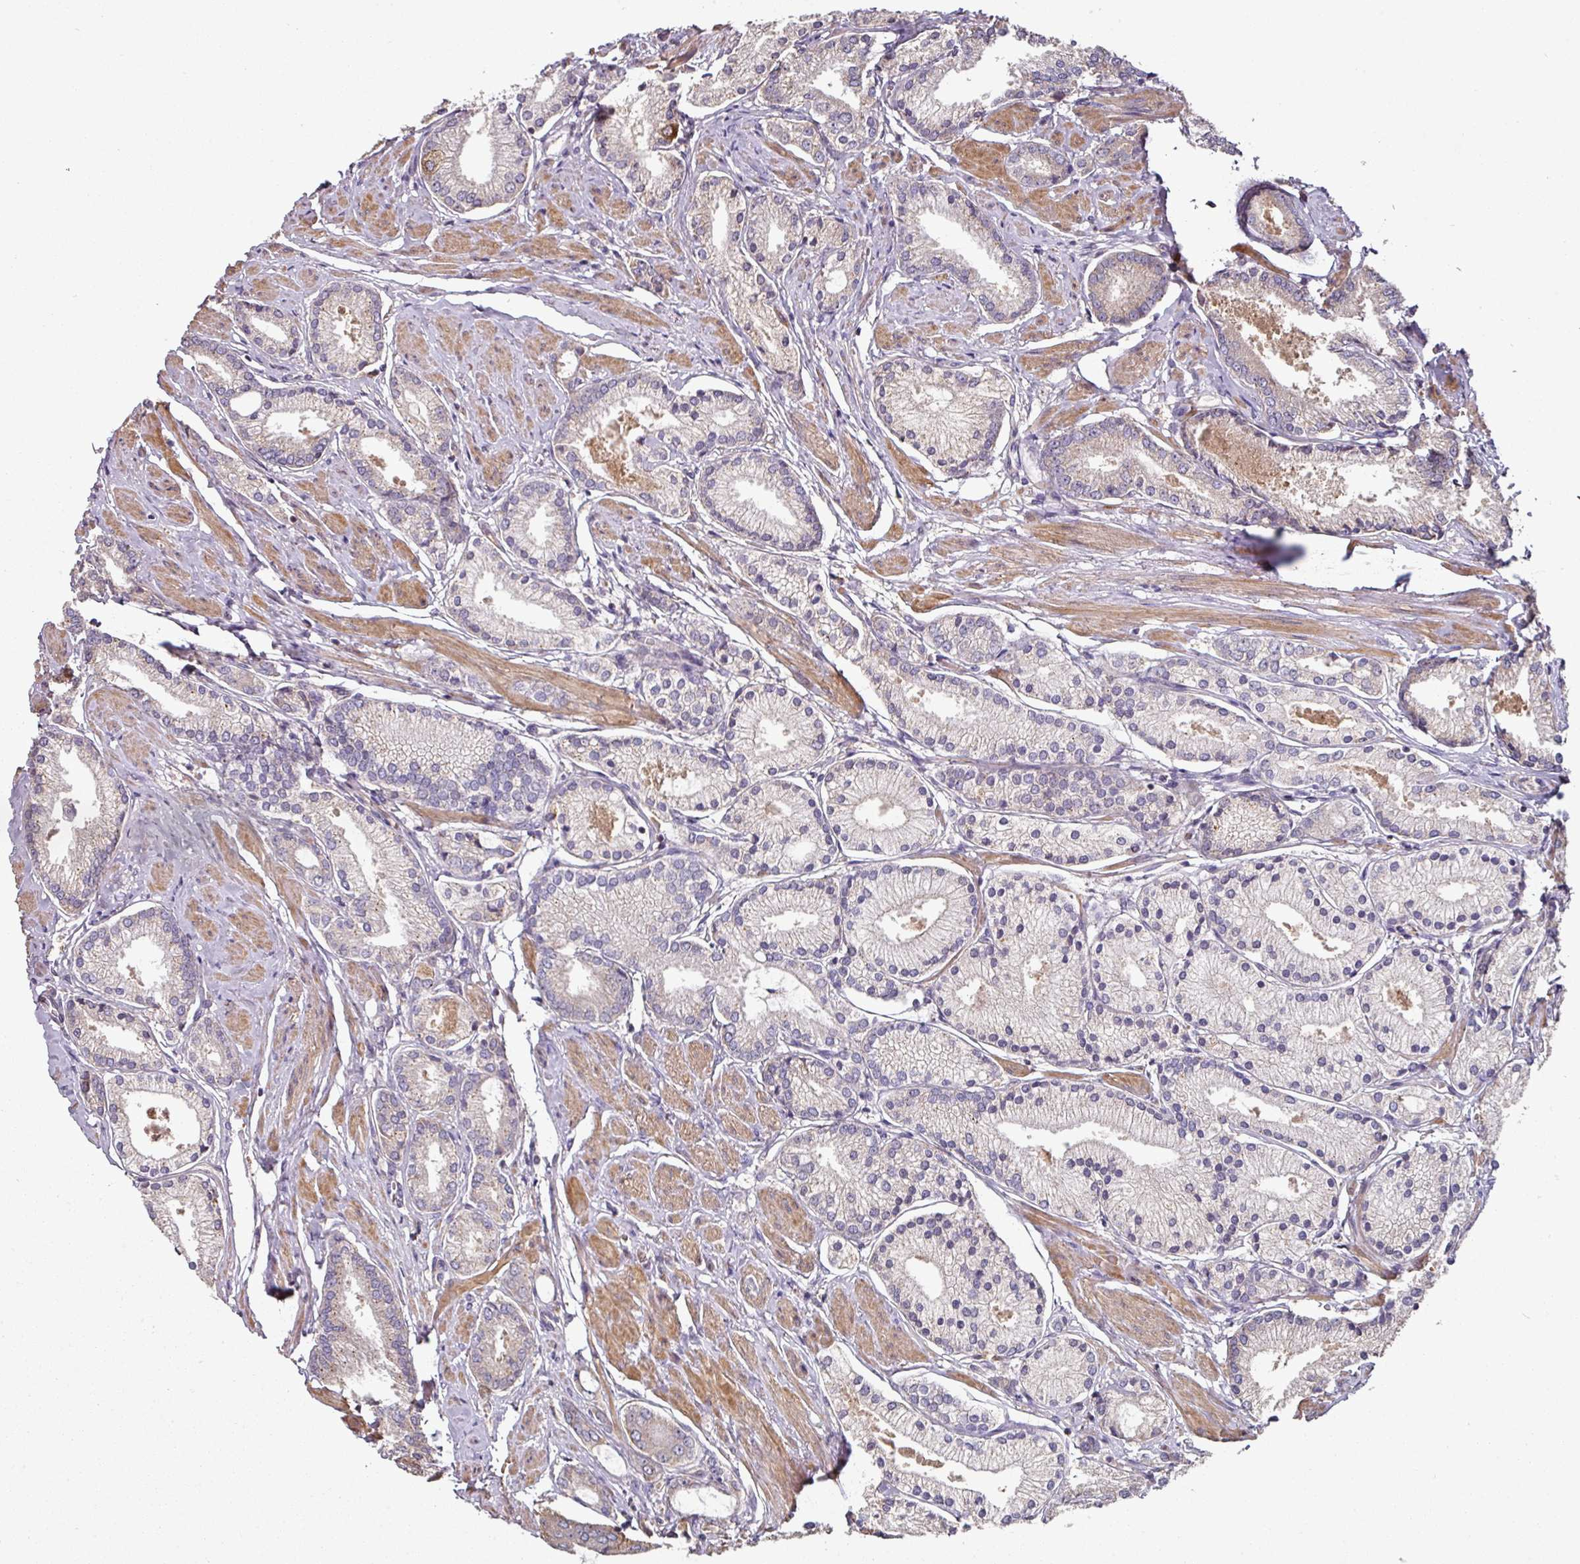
{"staining": {"intensity": "weak", "quantity": "25%-75%", "location": "cytoplasmic/membranous"}, "tissue": "prostate cancer", "cell_type": "Tumor cells", "image_type": "cancer", "snomed": [{"axis": "morphology", "description": "Adenocarcinoma, High grade"}, {"axis": "topography", "description": "Prostate and seminal vesicle, NOS"}], "caption": "A low amount of weak cytoplasmic/membranous positivity is present in approximately 25%-75% of tumor cells in prostate high-grade adenocarcinoma tissue.", "gene": "SIK1", "patient": {"sex": "male", "age": 64}}